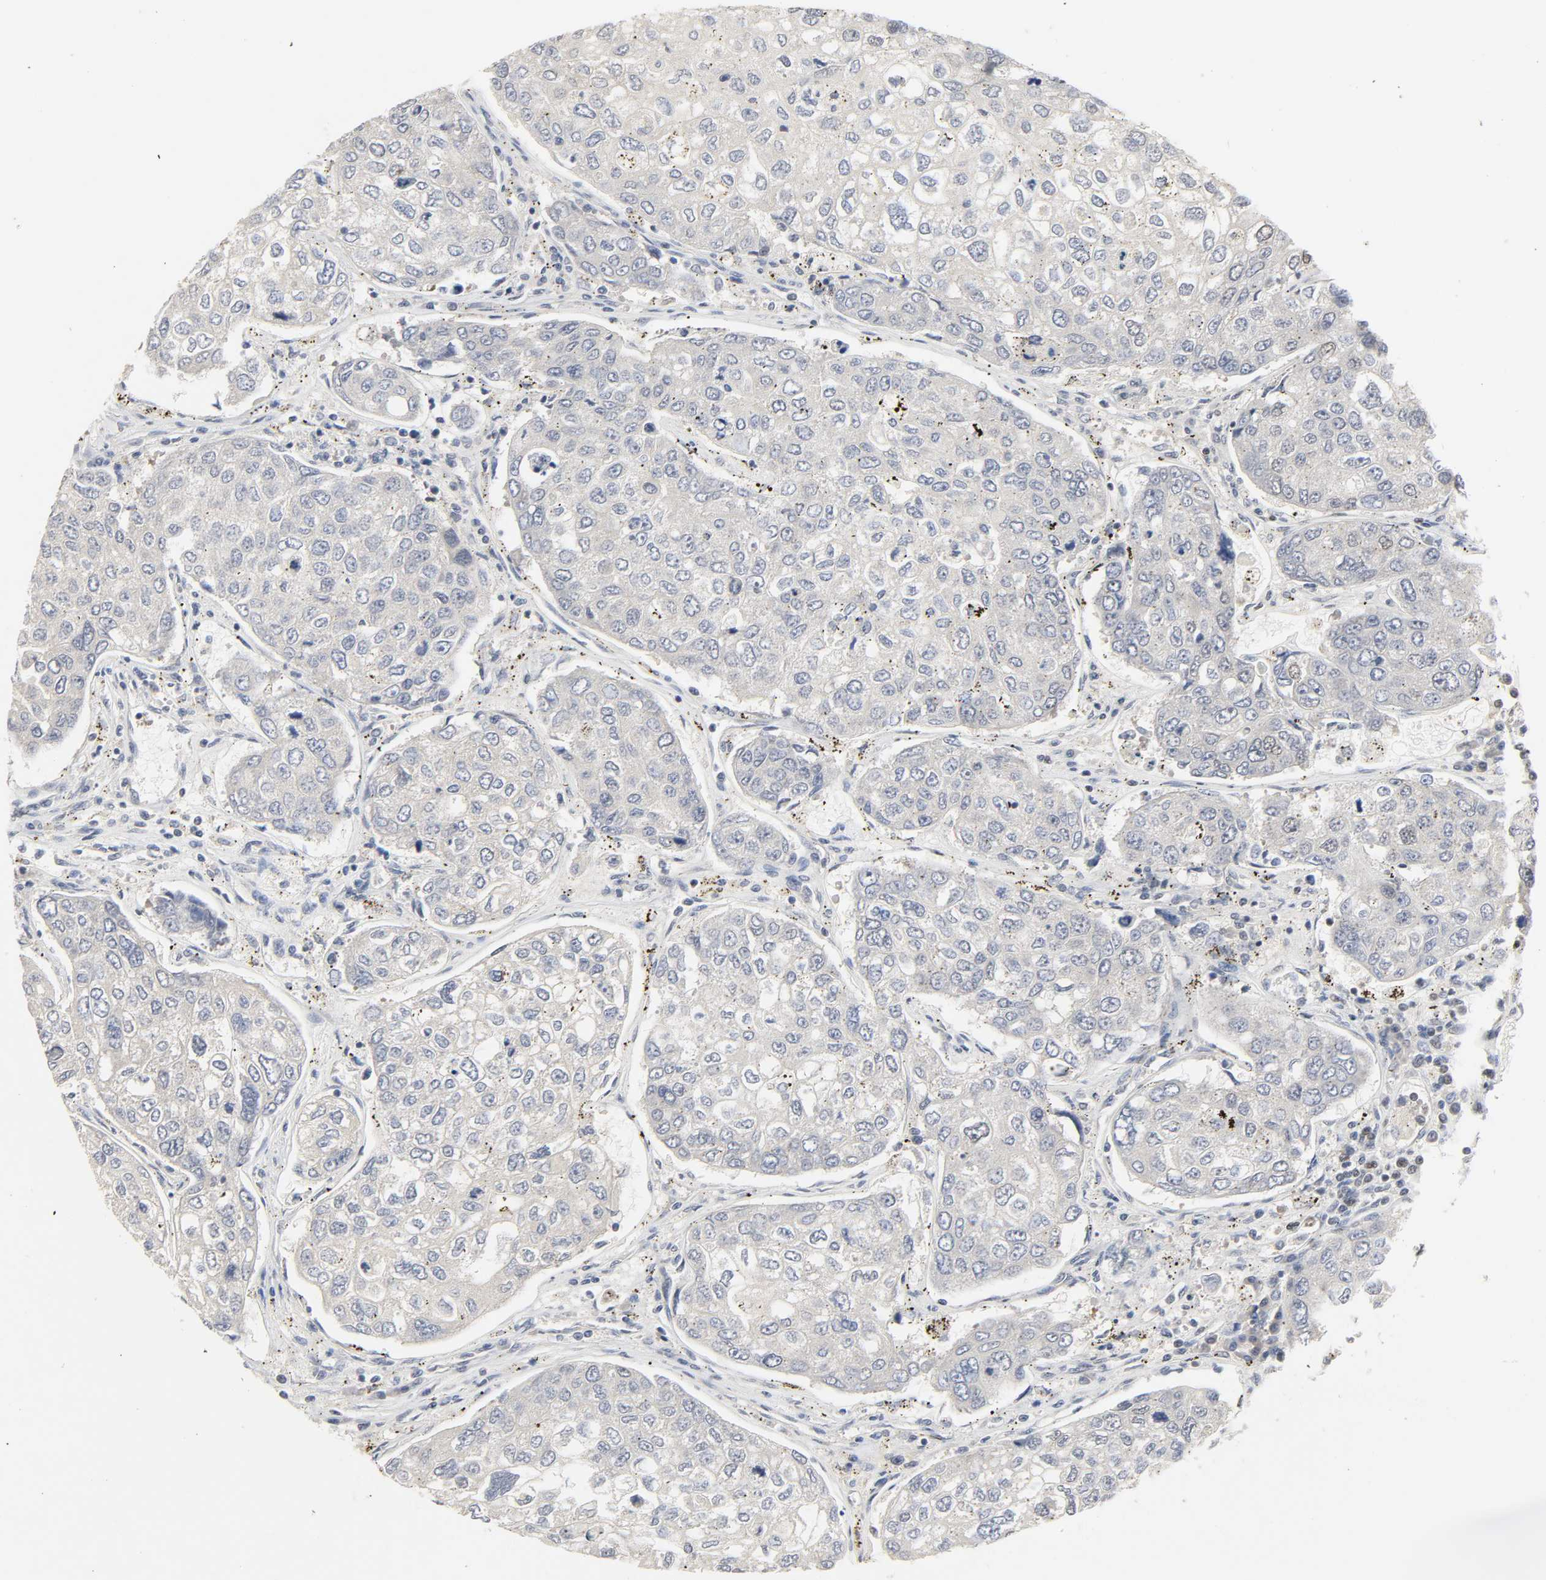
{"staining": {"intensity": "moderate", "quantity": ">75%", "location": "nuclear"}, "tissue": "urothelial cancer", "cell_type": "Tumor cells", "image_type": "cancer", "snomed": [{"axis": "morphology", "description": "Urothelial carcinoma, High grade"}, {"axis": "topography", "description": "Lymph node"}, {"axis": "topography", "description": "Urinary bladder"}], "caption": "Immunohistochemical staining of human urothelial carcinoma (high-grade) displays medium levels of moderate nuclear expression in approximately >75% of tumor cells.", "gene": "NCOA6", "patient": {"sex": "male", "age": 51}}